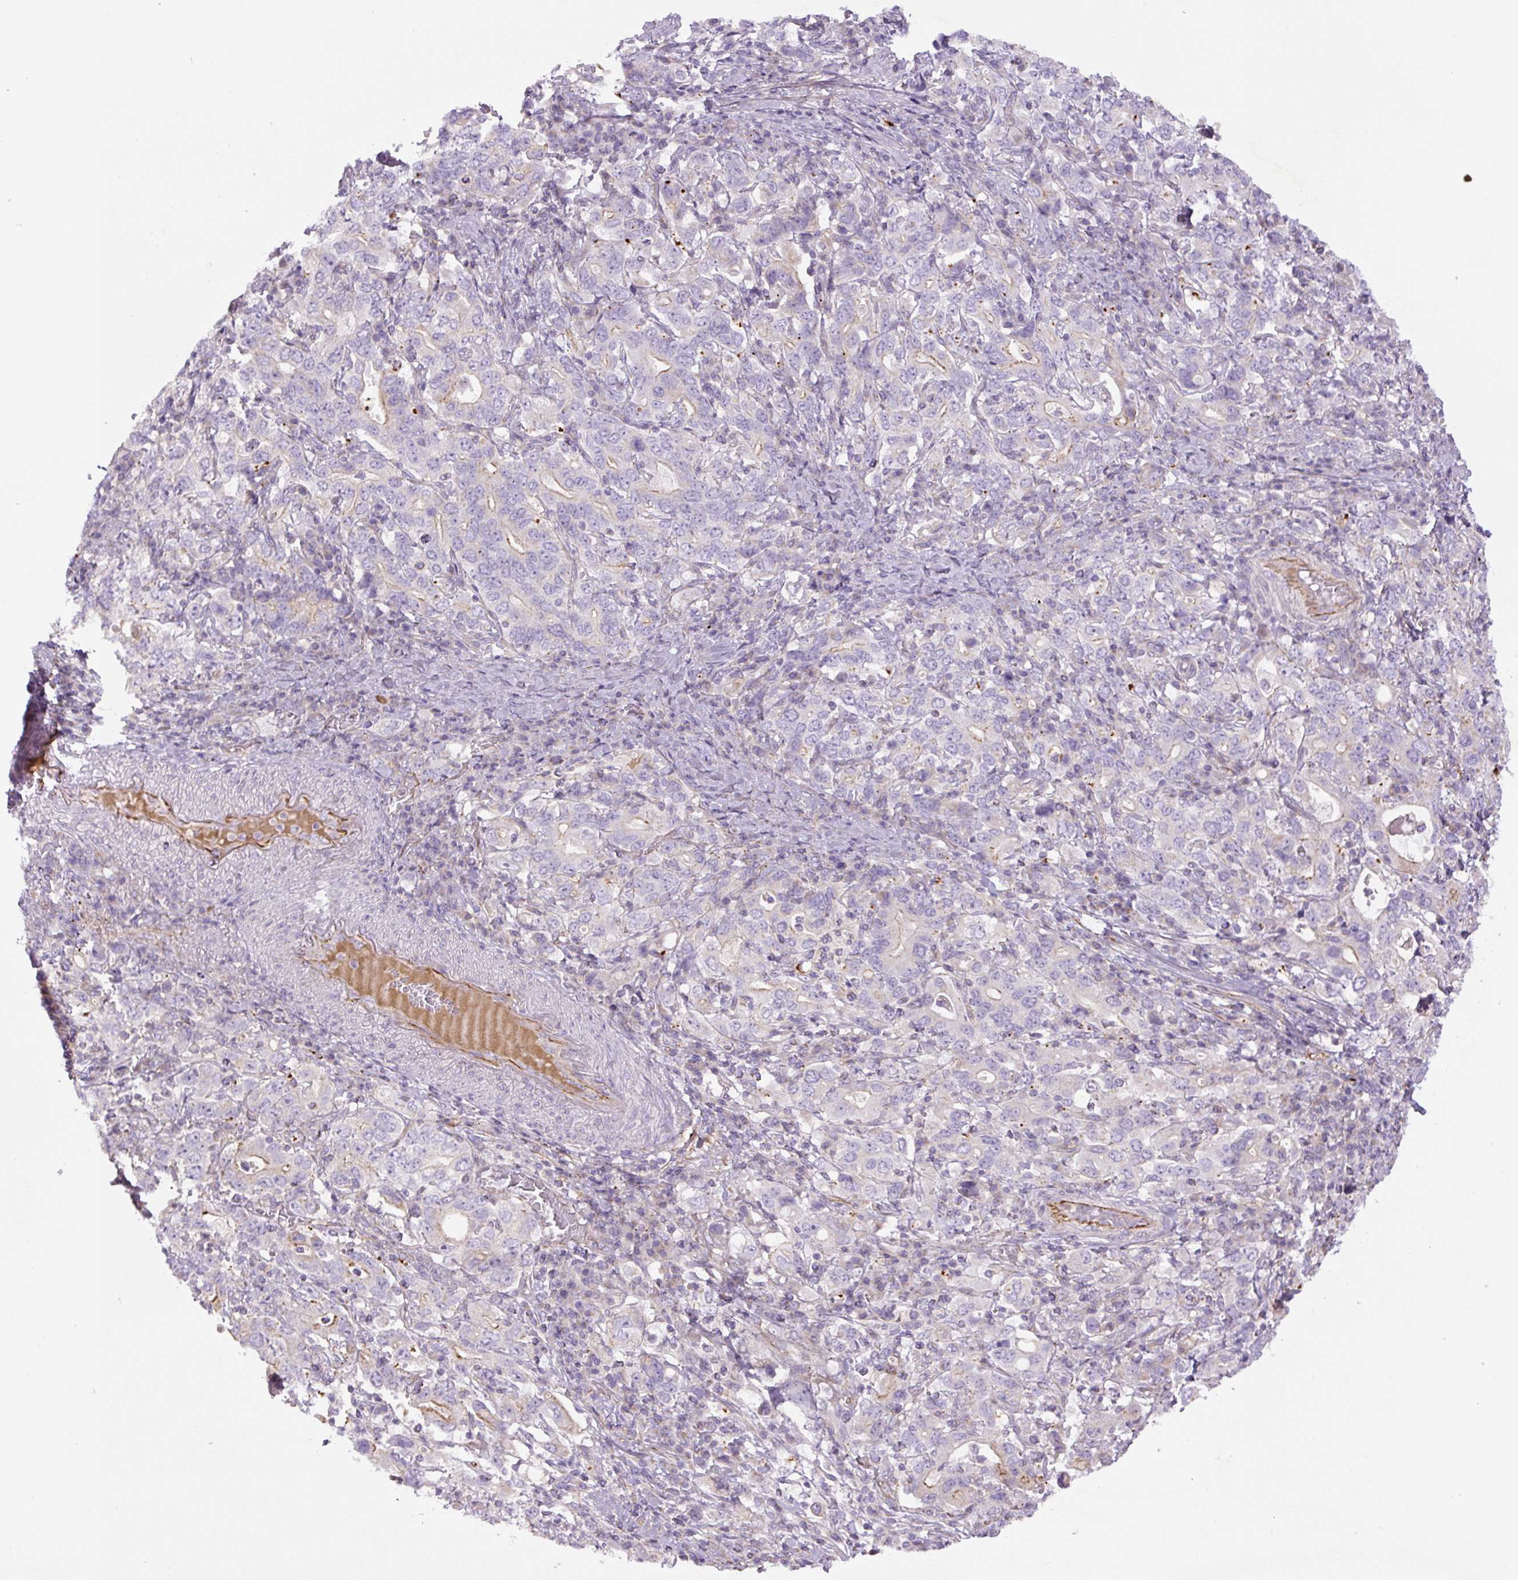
{"staining": {"intensity": "weak", "quantity": "<25%", "location": "cytoplasmic/membranous"}, "tissue": "stomach cancer", "cell_type": "Tumor cells", "image_type": "cancer", "snomed": [{"axis": "morphology", "description": "Adenocarcinoma, NOS"}, {"axis": "topography", "description": "Stomach, upper"}, {"axis": "topography", "description": "Stomach"}], "caption": "This micrograph is of stomach adenocarcinoma stained with IHC to label a protein in brown with the nuclei are counter-stained blue. There is no staining in tumor cells. (DAB (3,3'-diaminobenzidine) IHC with hematoxylin counter stain).", "gene": "CCNI2", "patient": {"sex": "male", "age": 62}}